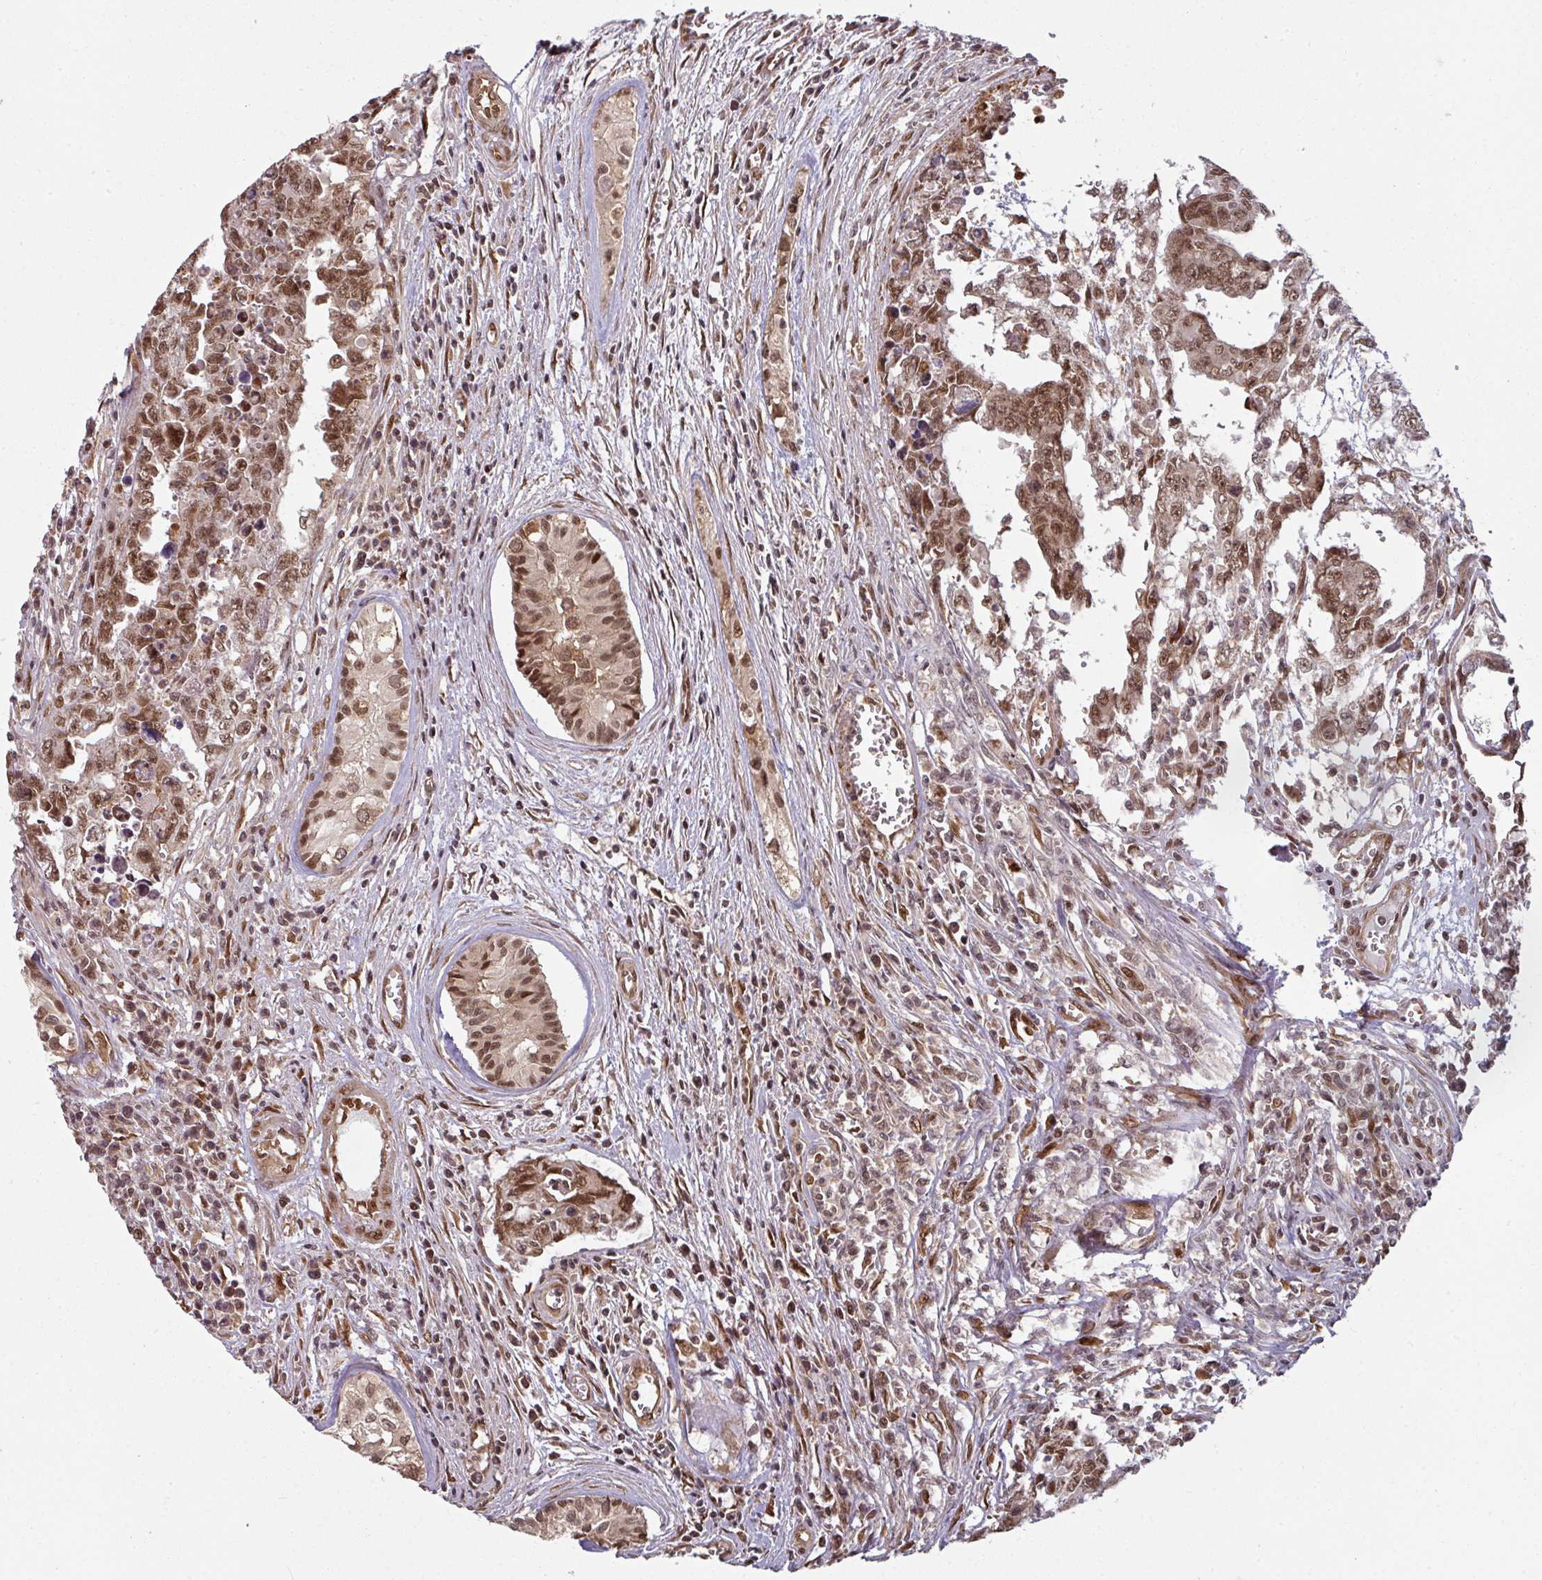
{"staining": {"intensity": "moderate", "quantity": ">75%", "location": "nuclear"}, "tissue": "testis cancer", "cell_type": "Tumor cells", "image_type": "cancer", "snomed": [{"axis": "morphology", "description": "Carcinoma, Embryonal, NOS"}, {"axis": "topography", "description": "Testis"}], "caption": "An IHC image of tumor tissue is shown. Protein staining in brown highlights moderate nuclear positivity in testis embryonal carcinoma within tumor cells. The protein of interest is stained brown, and the nuclei are stained in blue (DAB IHC with brightfield microscopy, high magnification).", "gene": "SIK3", "patient": {"sex": "male", "age": 24}}